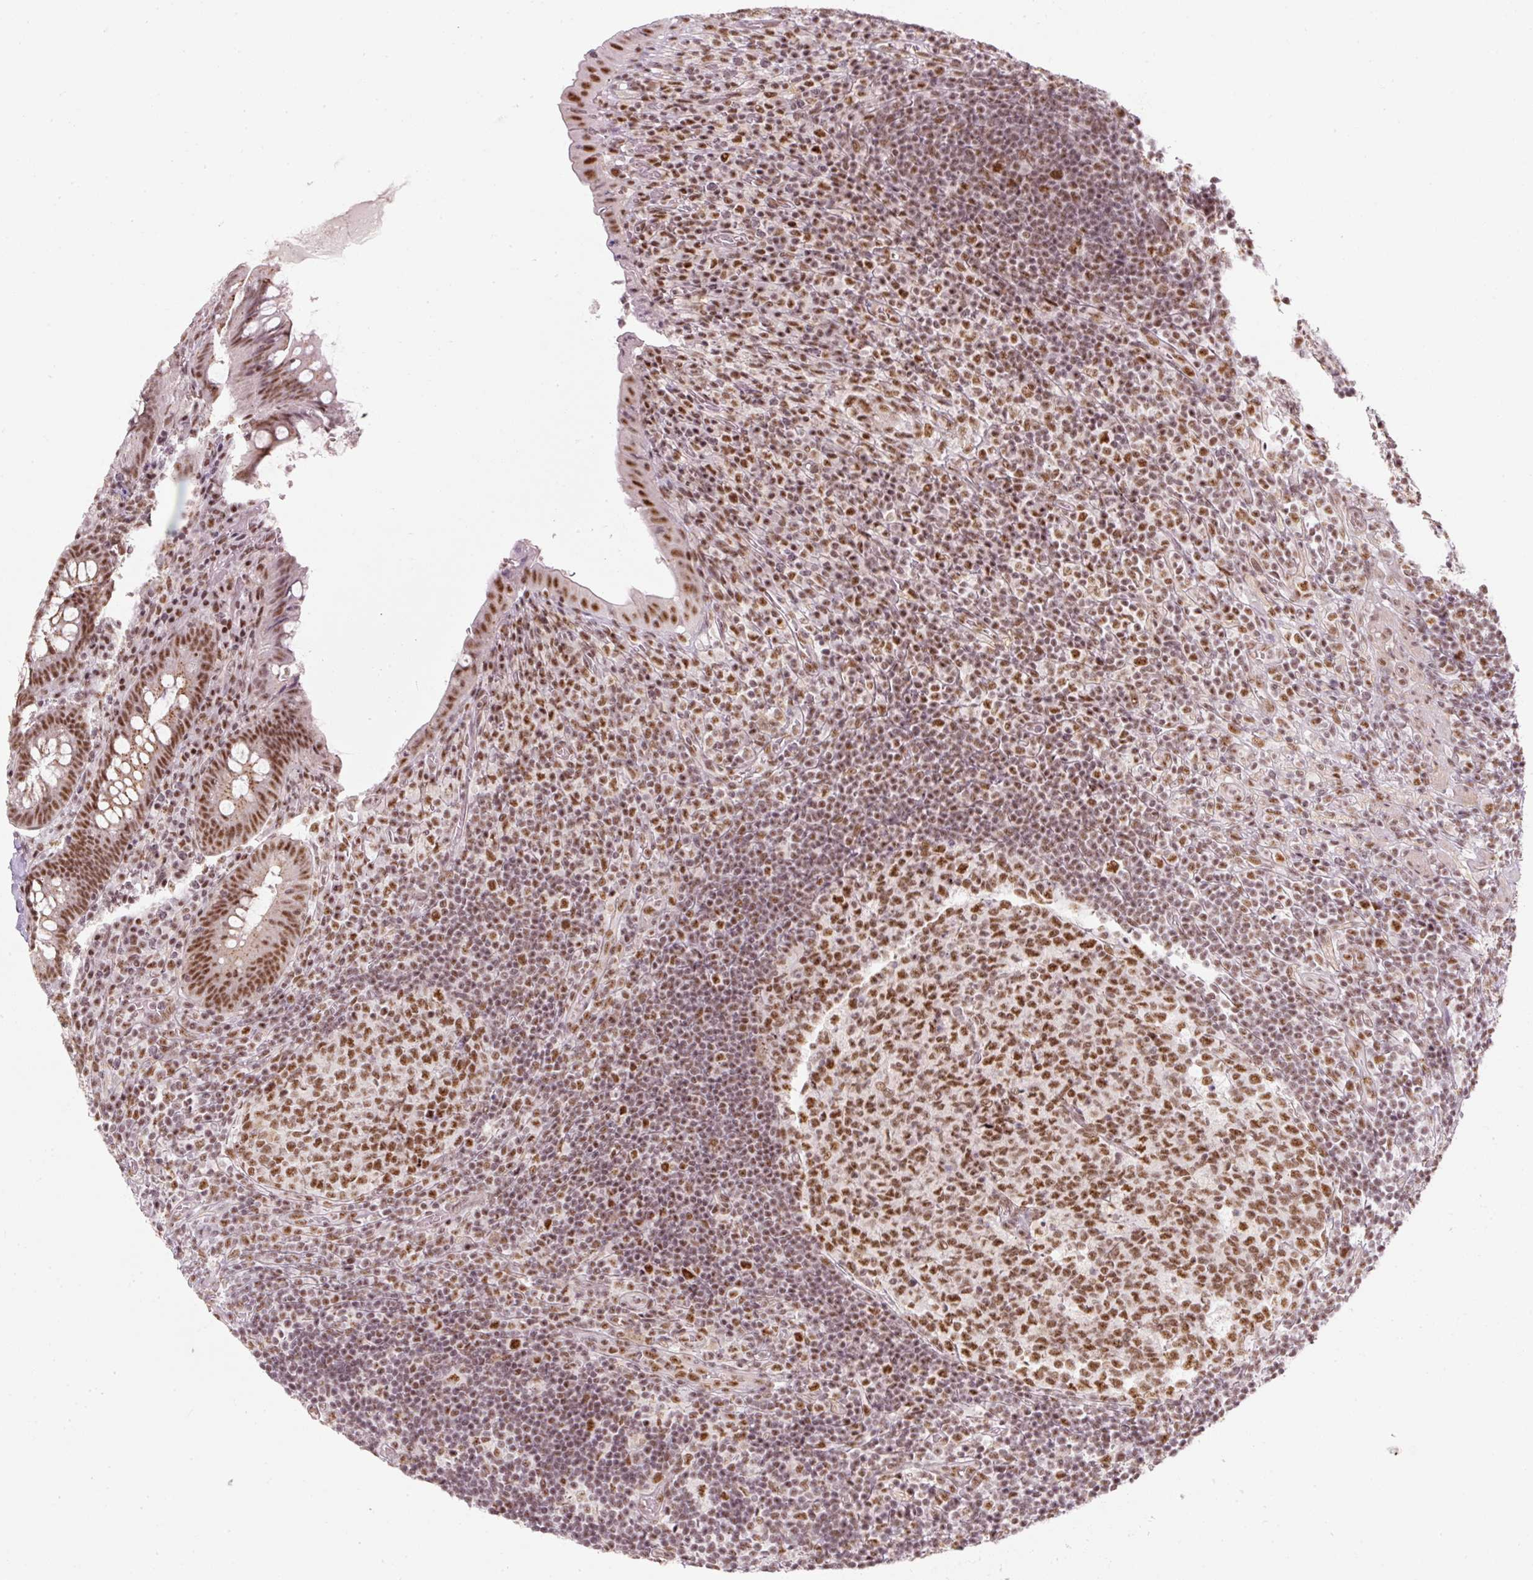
{"staining": {"intensity": "moderate", "quantity": ">75%", "location": "nuclear"}, "tissue": "appendix", "cell_type": "Glandular cells", "image_type": "normal", "snomed": [{"axis": "morphology", "description": "Normal tissue, NOS"}, {"axis": "topography", "description": "Appendix"}], "caption": "Protein staining reveals moderate nuclear expression in approximately >75% of glandular cells in benign appendix. Nuclei are stained in blue.", "gene": "U2AF2", "patient": {"sex": "female", "age": 43}}